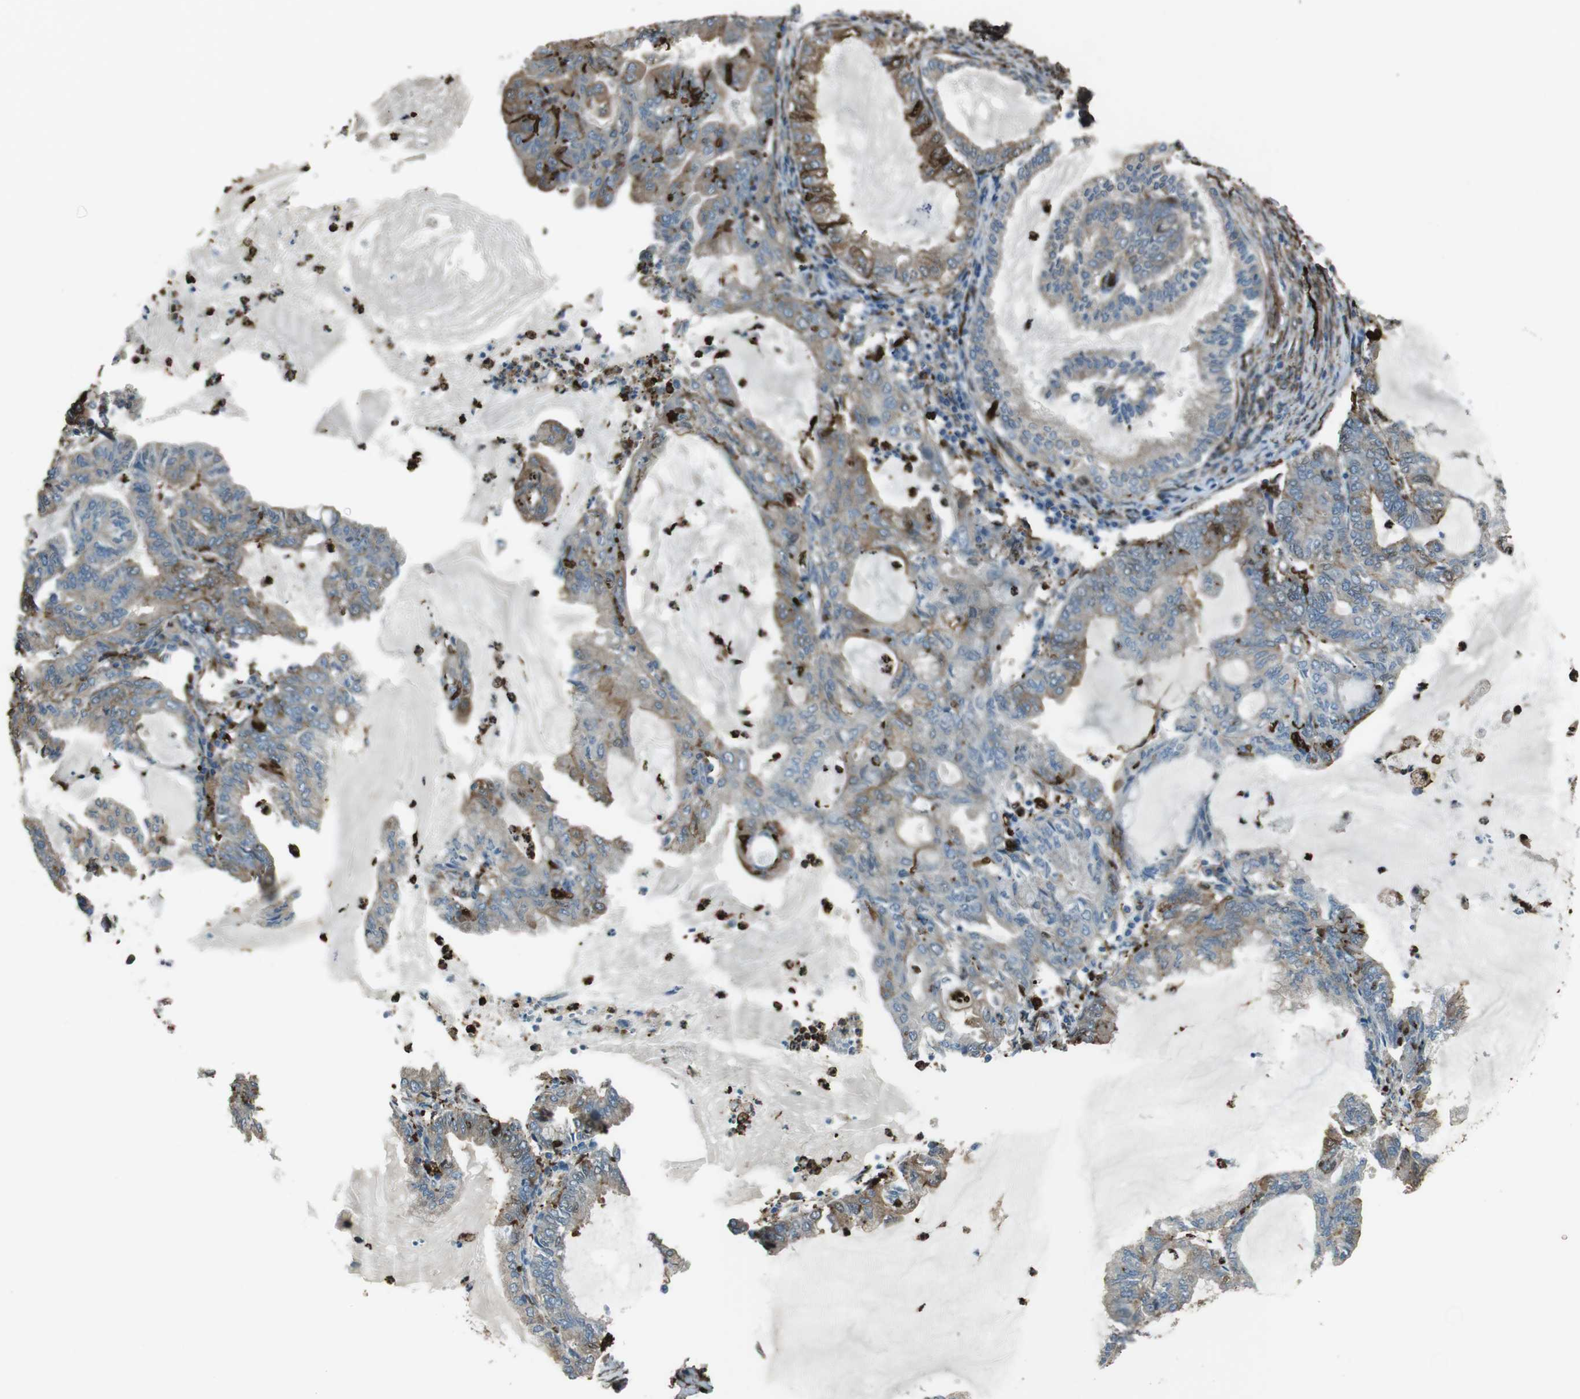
{"staining": {"intensity": "moderate", "quantity": ">75%", "location": "cytoplasmic/membranous"}, "tissue": "endometrial cancer", "cell_type": "Tumor cells", "image_type": "cancer", "snomed": [{"axis": "morphology", "description": "Adenocarcinoma, NOS"}, {"axis": "topography", "description": "Endometrium"}], "caption": "Immunohistochemical staining of human endometrial adenocarcinoma displays medium levels of moderate cytoplasmic/membranous expression in approximately >75% of tumor cells. (DAB = brown stain, brightfield microscopy at high magnification).", "gene": "SFT2D1", "patient": {"sex": "female", "age": 86}}